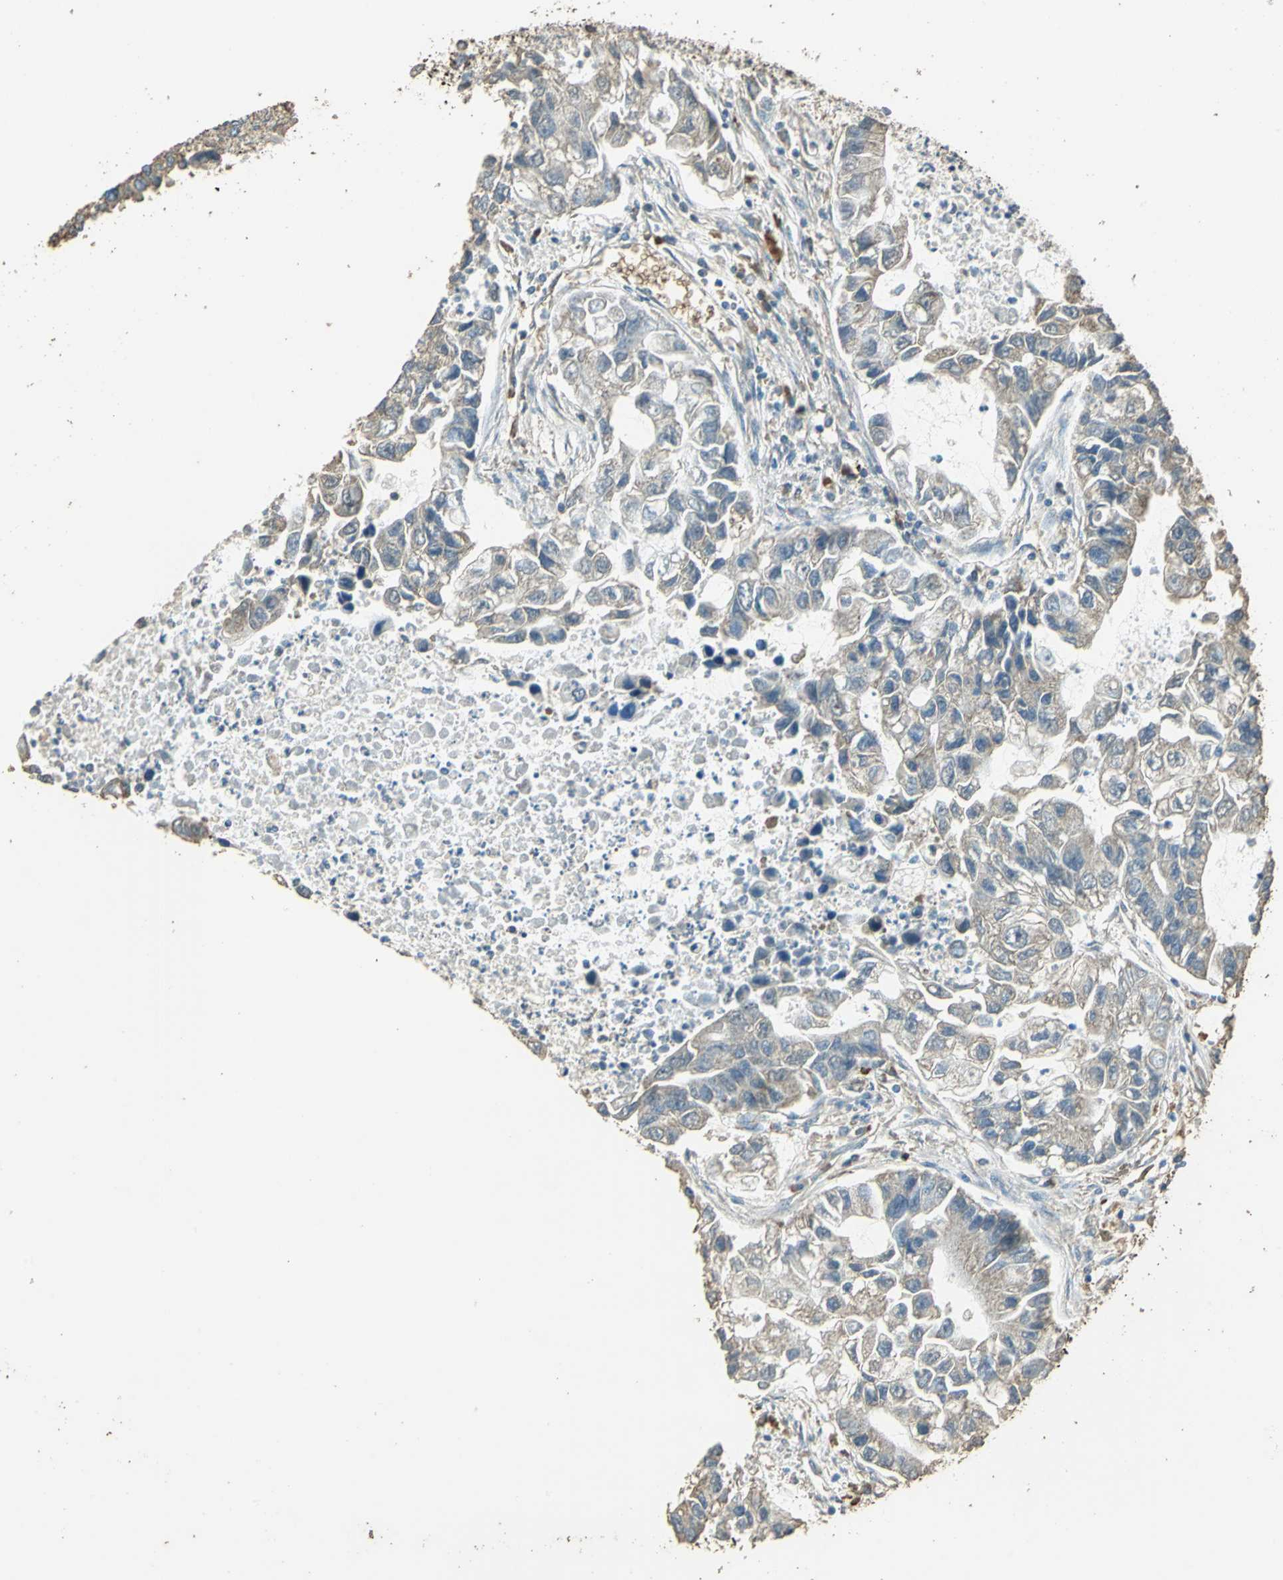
{"staining": {"intensity": "weak", "quantity": "<25%", "location": "cytoplasmic/membranous"}, "tissue": "lung cancer", "cell_type": "Tumor cells", "image_type": "cancer", "snomed": [{"axis": "morphology", "description": "Adenocarcinoma, NOS"}, {"axis": "topography", "description": "Lung"}], "caption": "Protein analysis of lung cancer (adenocarcinoma) displays no significant positivity in tumor cells.", "gene": "TRAPPC2", "patient": {"sex": "female", "age": 51}}